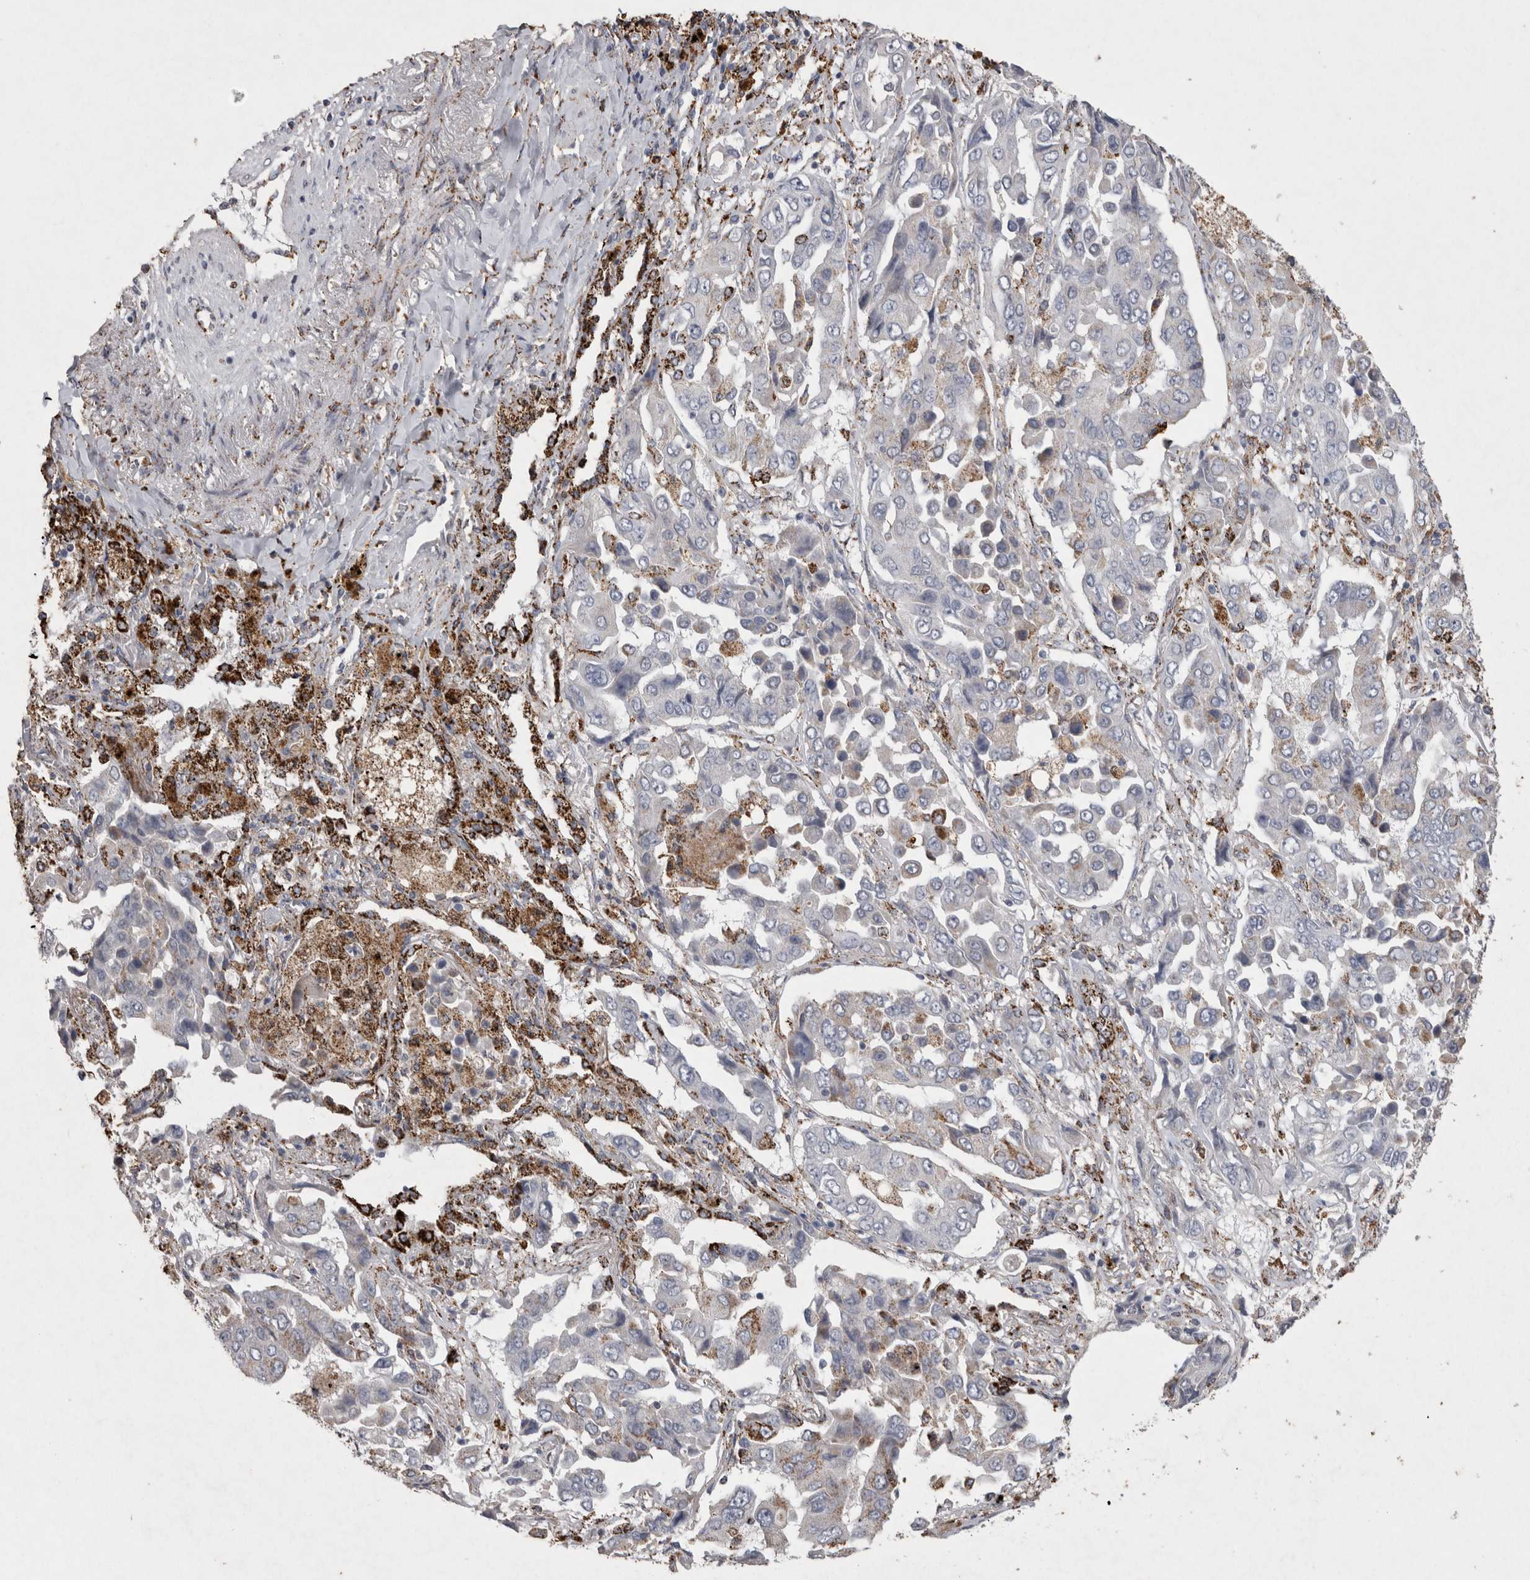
{"staining": {"intensity": "weak", "quantity": "<25%", "location": "cytoplasmic/membranous"}, "tissue": "lung cancer", "cell_type": "Tumor cells", "image_type": "cancer", "snomed": [{"axis": "morphology", "description": "Adenocarcinoma, NOS"}, {"axis": "topography", "description": "Lung"}], "caption": "Image shows no protein positivity in tumor cells of lung adenocarcinoma tissue.", "gene": "DKK3", "patient": {"sex": "female", "age": 65}}